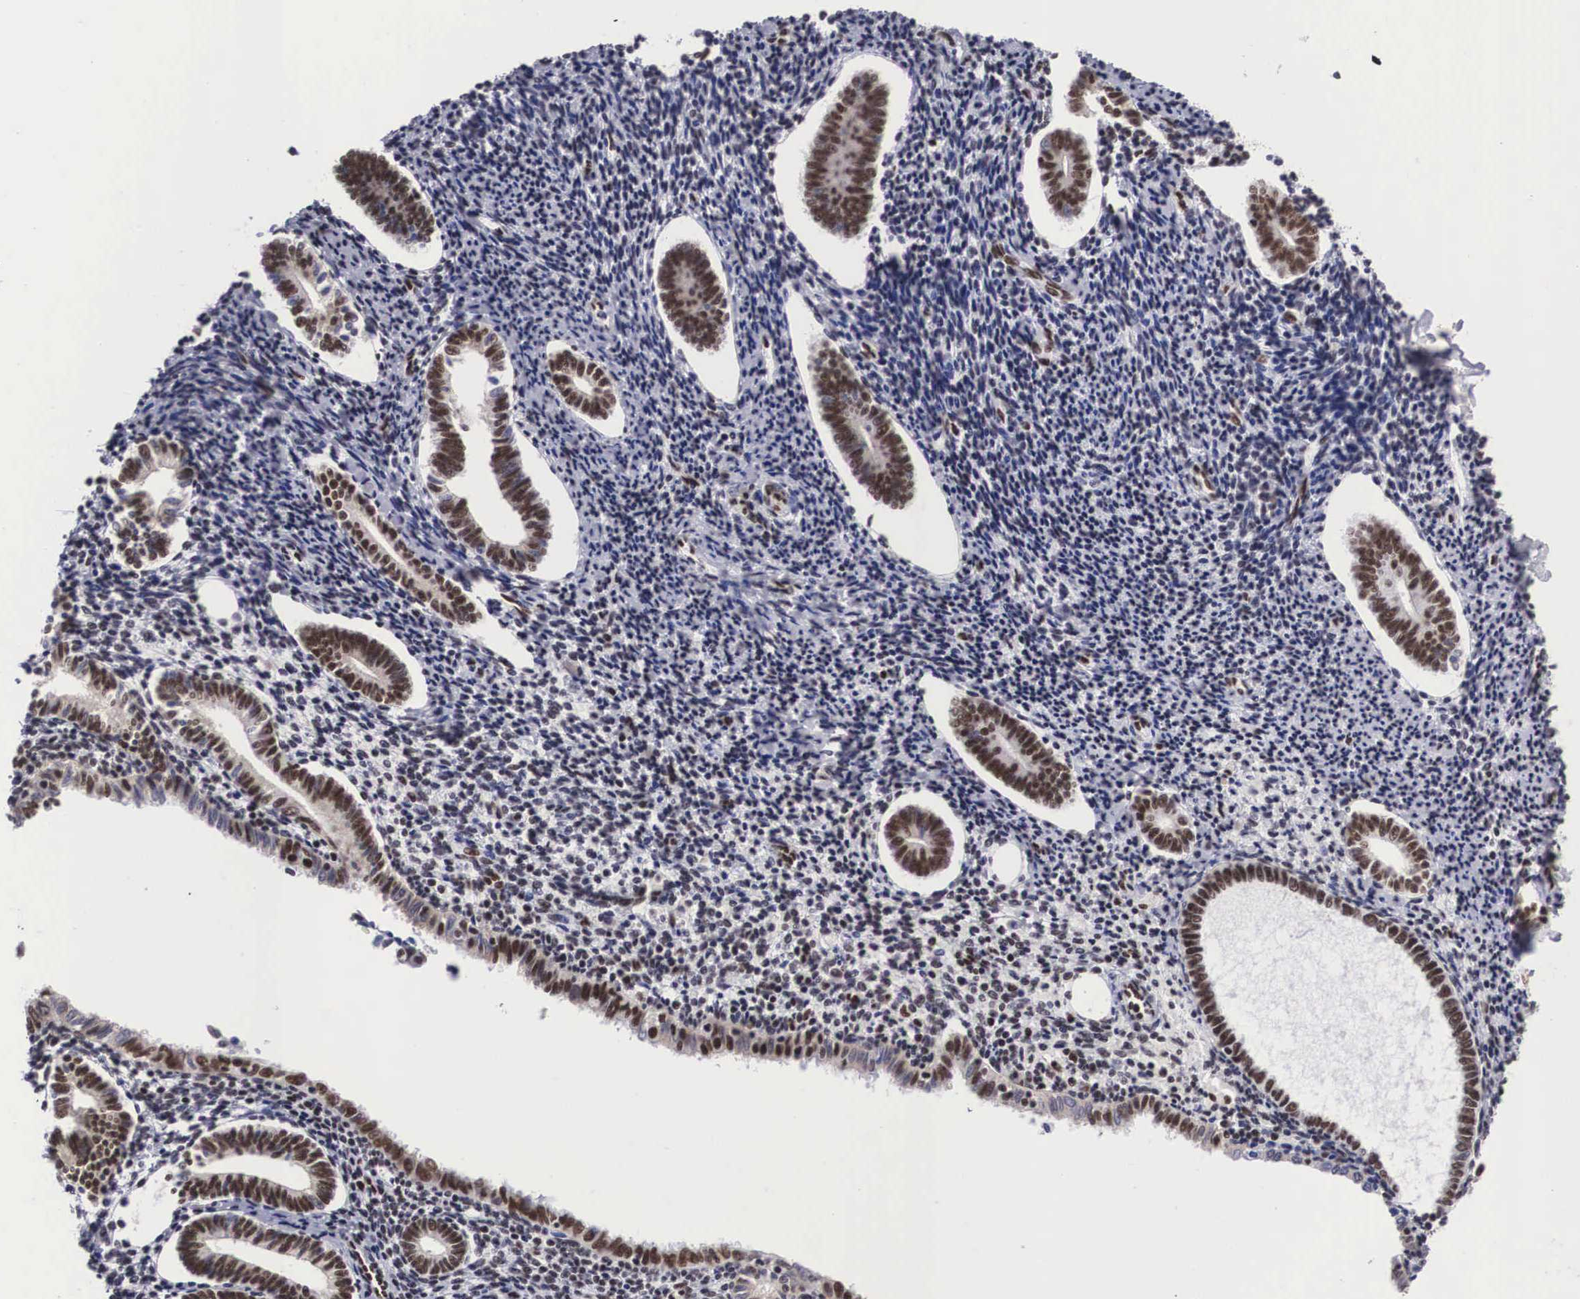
{"staining": {"intensity": "weak", "quantity": "25%-75%", "location": "nuclear"}, "tissue": "endometrium", "cell_type": "Cells in endometrial stroma", "image_type": "normal", "snomed": [{"axis": "morphology", "description": "Normal tissue, NOS"}, {"axis": "topography", "description": "Endometrium"}], "caption": "Immunohistochemistry of unremarkable endometrium demonstrates low levels of weak nuclear staining in about 25%-75% of cells in endometrial stroma. (Brightfield microscopy of DAB IHC at high magnification).", "gene": "SF3A1", "patient": {"sex": "female", "age": 52}}